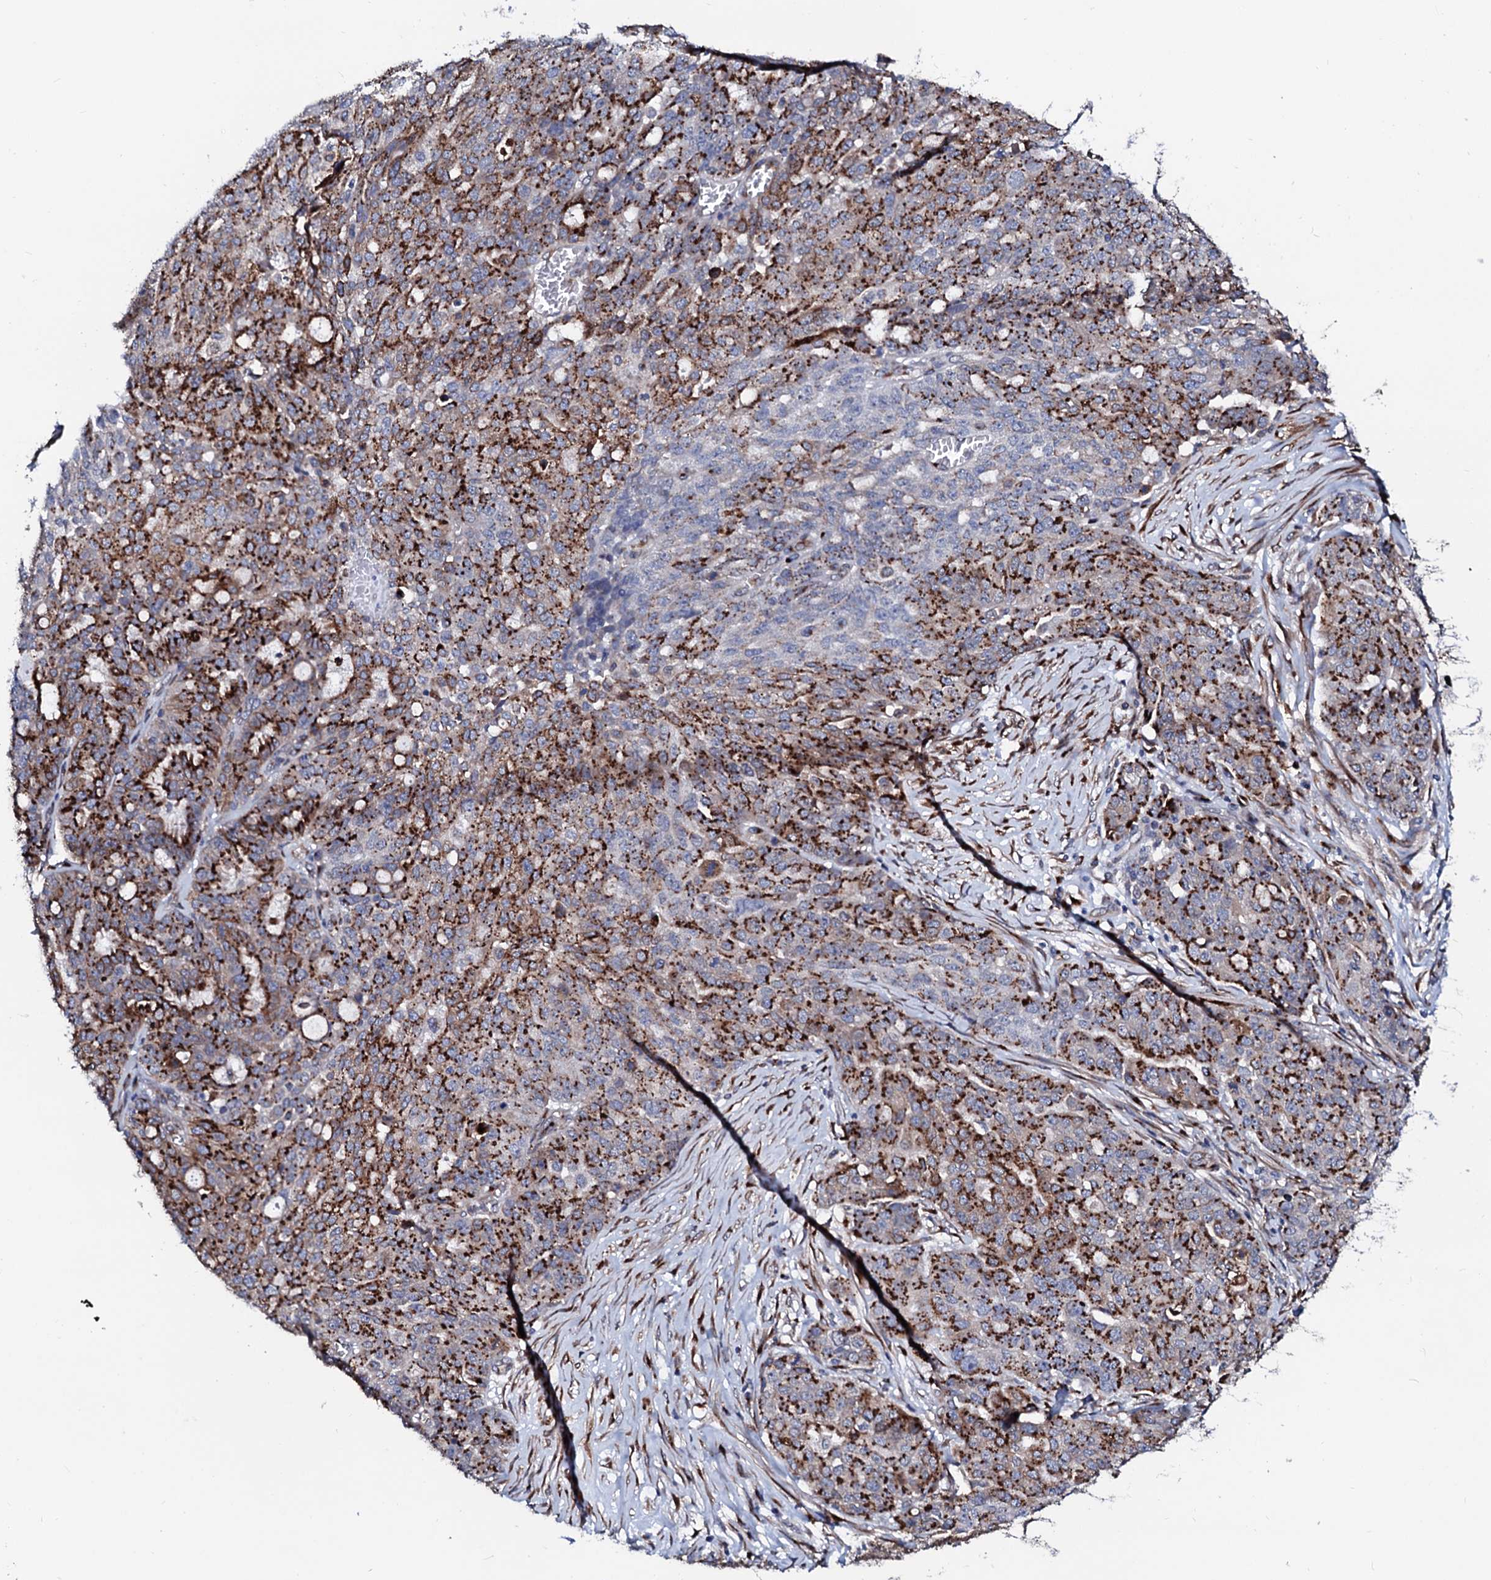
{"staining": {"intensity": "moderate", "quantity": ">75%", "location": "cytoplasmic/membranous"}, "tissue": "ovarian cancer", "cell_type": "Tumor cells", "image_type": "cancer", "snomed": [{"axis": "morphology", "description": "Cystadenocarcinoma, serous, NOS"}, {"axis": "topography", "description": "Soft tissue"}, {"axis": "topography", "description": "Ovary"}], "caption": "Ovarian cancer was stained to show a protein in brown. There is medium levels of moderate cytoplasmic/membranous expression in approximately >75% of tumor cells.", "gene": "TMCO3", "patient": {"sex": "female", "age": 57}}